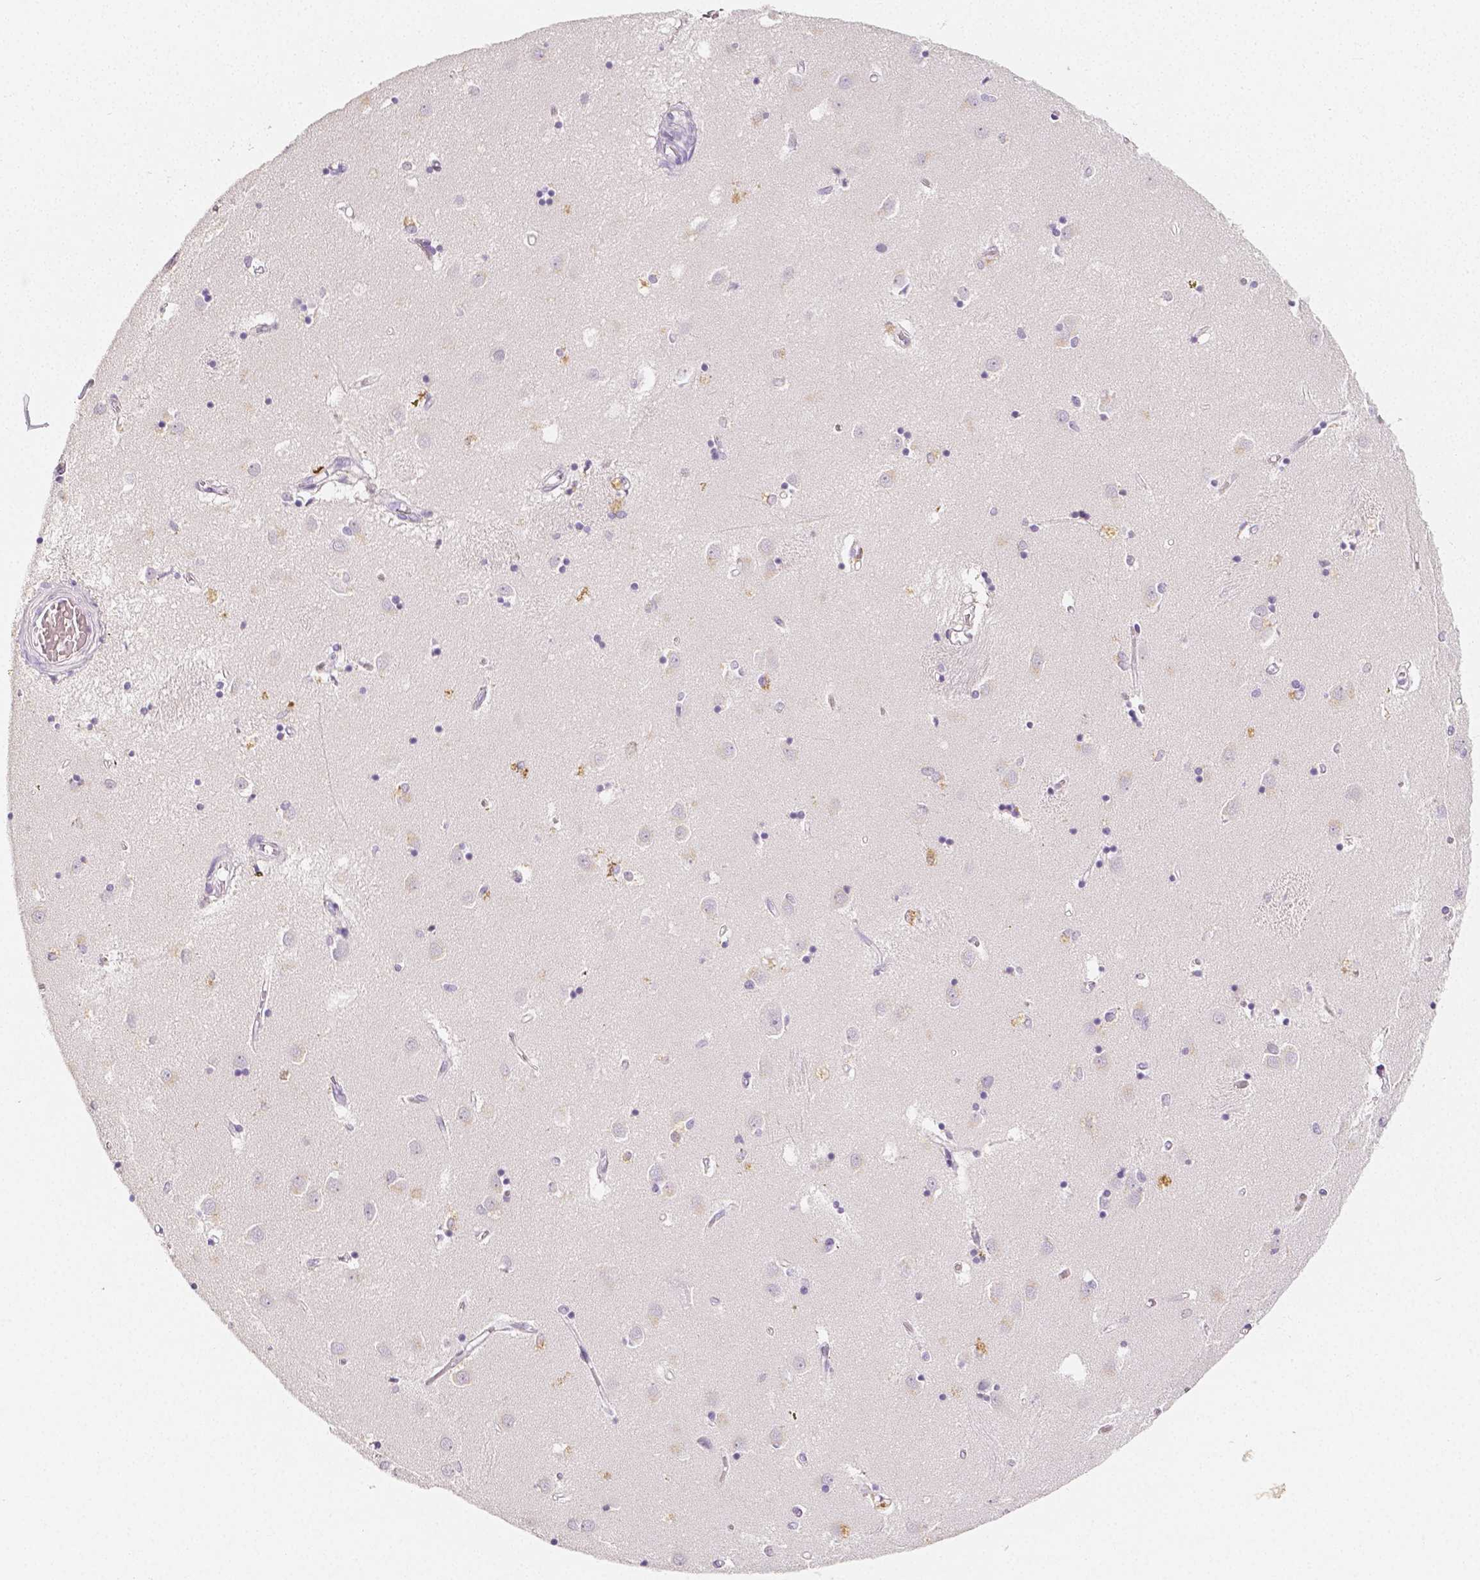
{"staining": {"intensity": "moderate", "quantity": "<25%", "location": "cytoplasmic/membranous"}, "tissue": "caudate", "cell_type": "Glial cells", "image_type": "normal", "snomed": [{"axis": "morphology", "description": "Normal tissue, NOS"}, {"axis": "topography", "description": "Lateral ventricle wall"}], "caption": "A high-resolution histopathology image shows immunohistochemistry (IHC) staining of normal caudate, which displays moderate cytoplasmic/membranous expression in approximately <25% of glial cells.", "gene": "HNF1B", "patient": {"sex": "male", "age": 54}}